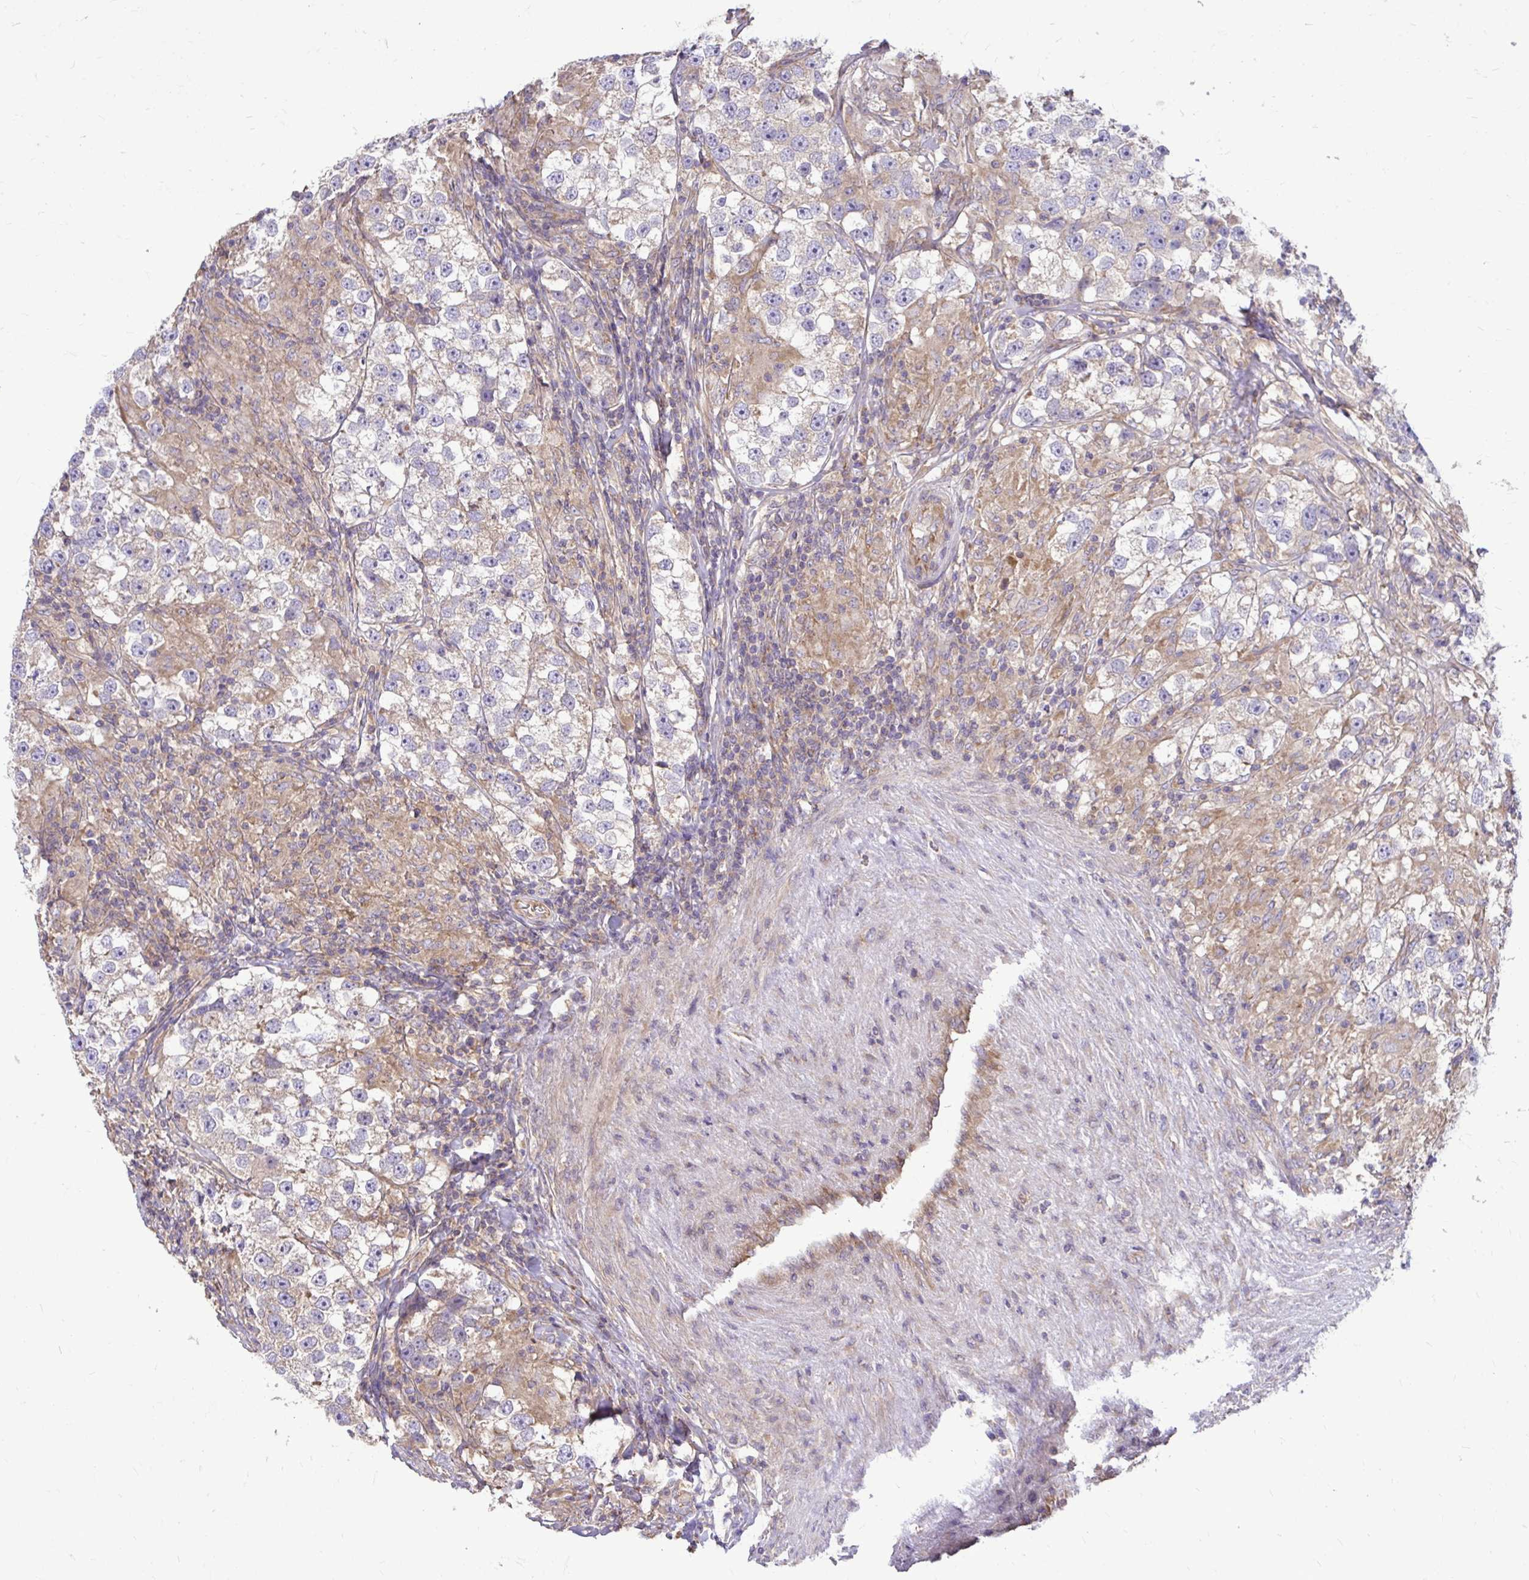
{"staining": {"intensity": "weak", "quantity": "<25%", "location": "cytoplasmic/membranous"}, "tissue": "testis cancer", "cell_type": "Tumor cells", "image_type": "cancer", "snomed": [{"axis": "morphology", "description": "Seminoma, NOS"}, {"axis": "topography", "description": "Testis"}], "caption": "DAB (3,3'-diaminobenzidine) immunohistochemical staining of testis cancer displays no significant positivity in tumor cells. (DAB immunohistochemistry, high magnification).", "gene": "FMR1", "patient": {"sex": "male", "age": 46}}